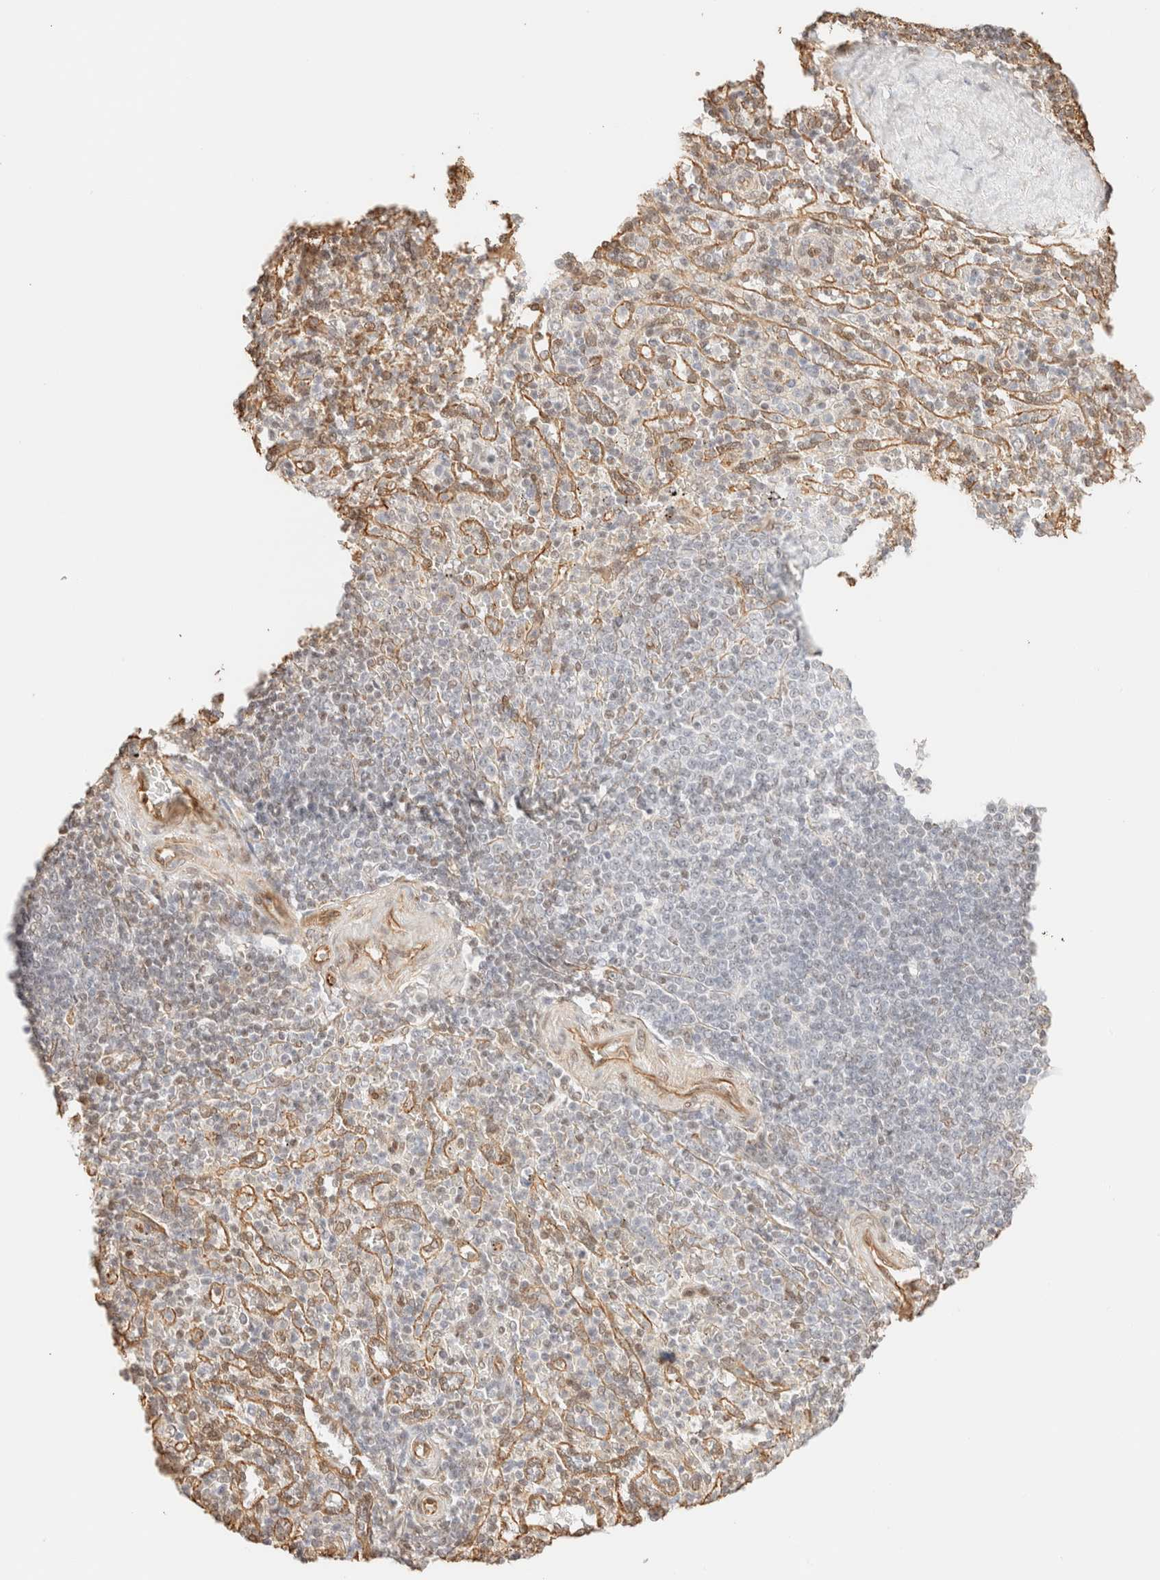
{"staining": {"intensity": "negative", "quantity": "none", "location": "none"}, "tissue": "spleen", "cell_type": "Cells in red pulp", "image_type": "normal", "snomed": [{"axis": "morphology", "description": "Normal tissue, NOS"}, {"axis": "topography", "description": "Spleen"}], "caption": "Cells in red pulp are negative for brown protein staining in unremarkable spleen. (DAB (3,3'-diaminobenzidine) immunohistochemistry (IHC) visualized using brightfield microscopy, high magnification).", "gene": "ARID5A", "patient": {"sex": "male", "age": 36}}